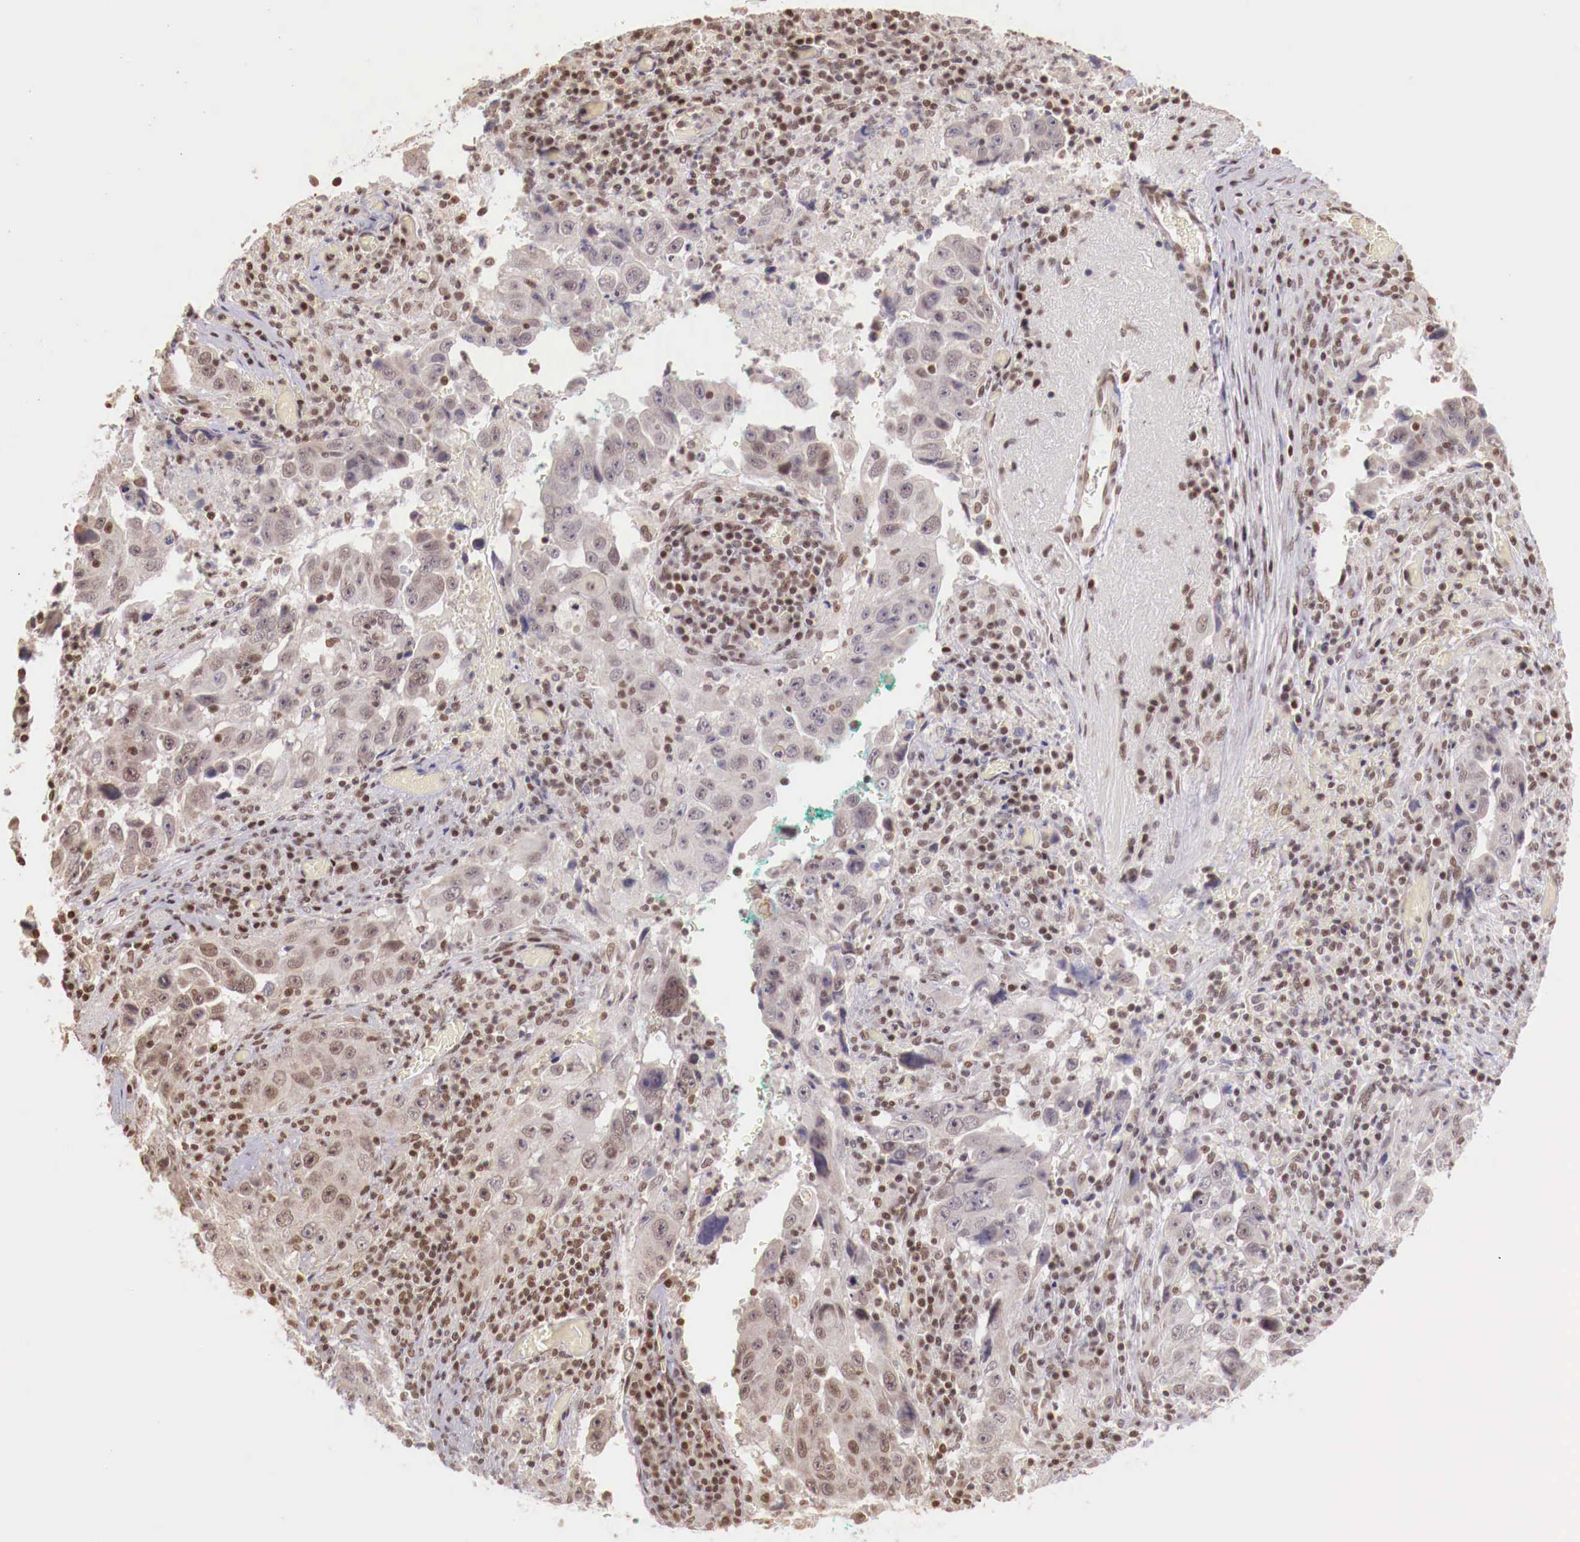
{"staining": {"intensity": "weak", "quantity": "<25%", "location": "nuclear"}, "tissue": "lung cancer", "cell_type": "Tumor cells", "image_type": "cancer", "snomed": [{"axis": "morphology", "description": "Squamous cell carcinoma, NOS"}, {"axis": "topography", "description": "Lung"}], "caption": "A high-resolution photomicrograph shows IHC staining of lung cancer (squamous cell carcinoma), which demonstrates no significant expression in tumor cells.", "gene": "SP1", "patient": {"sex": "male", "age": 64}}